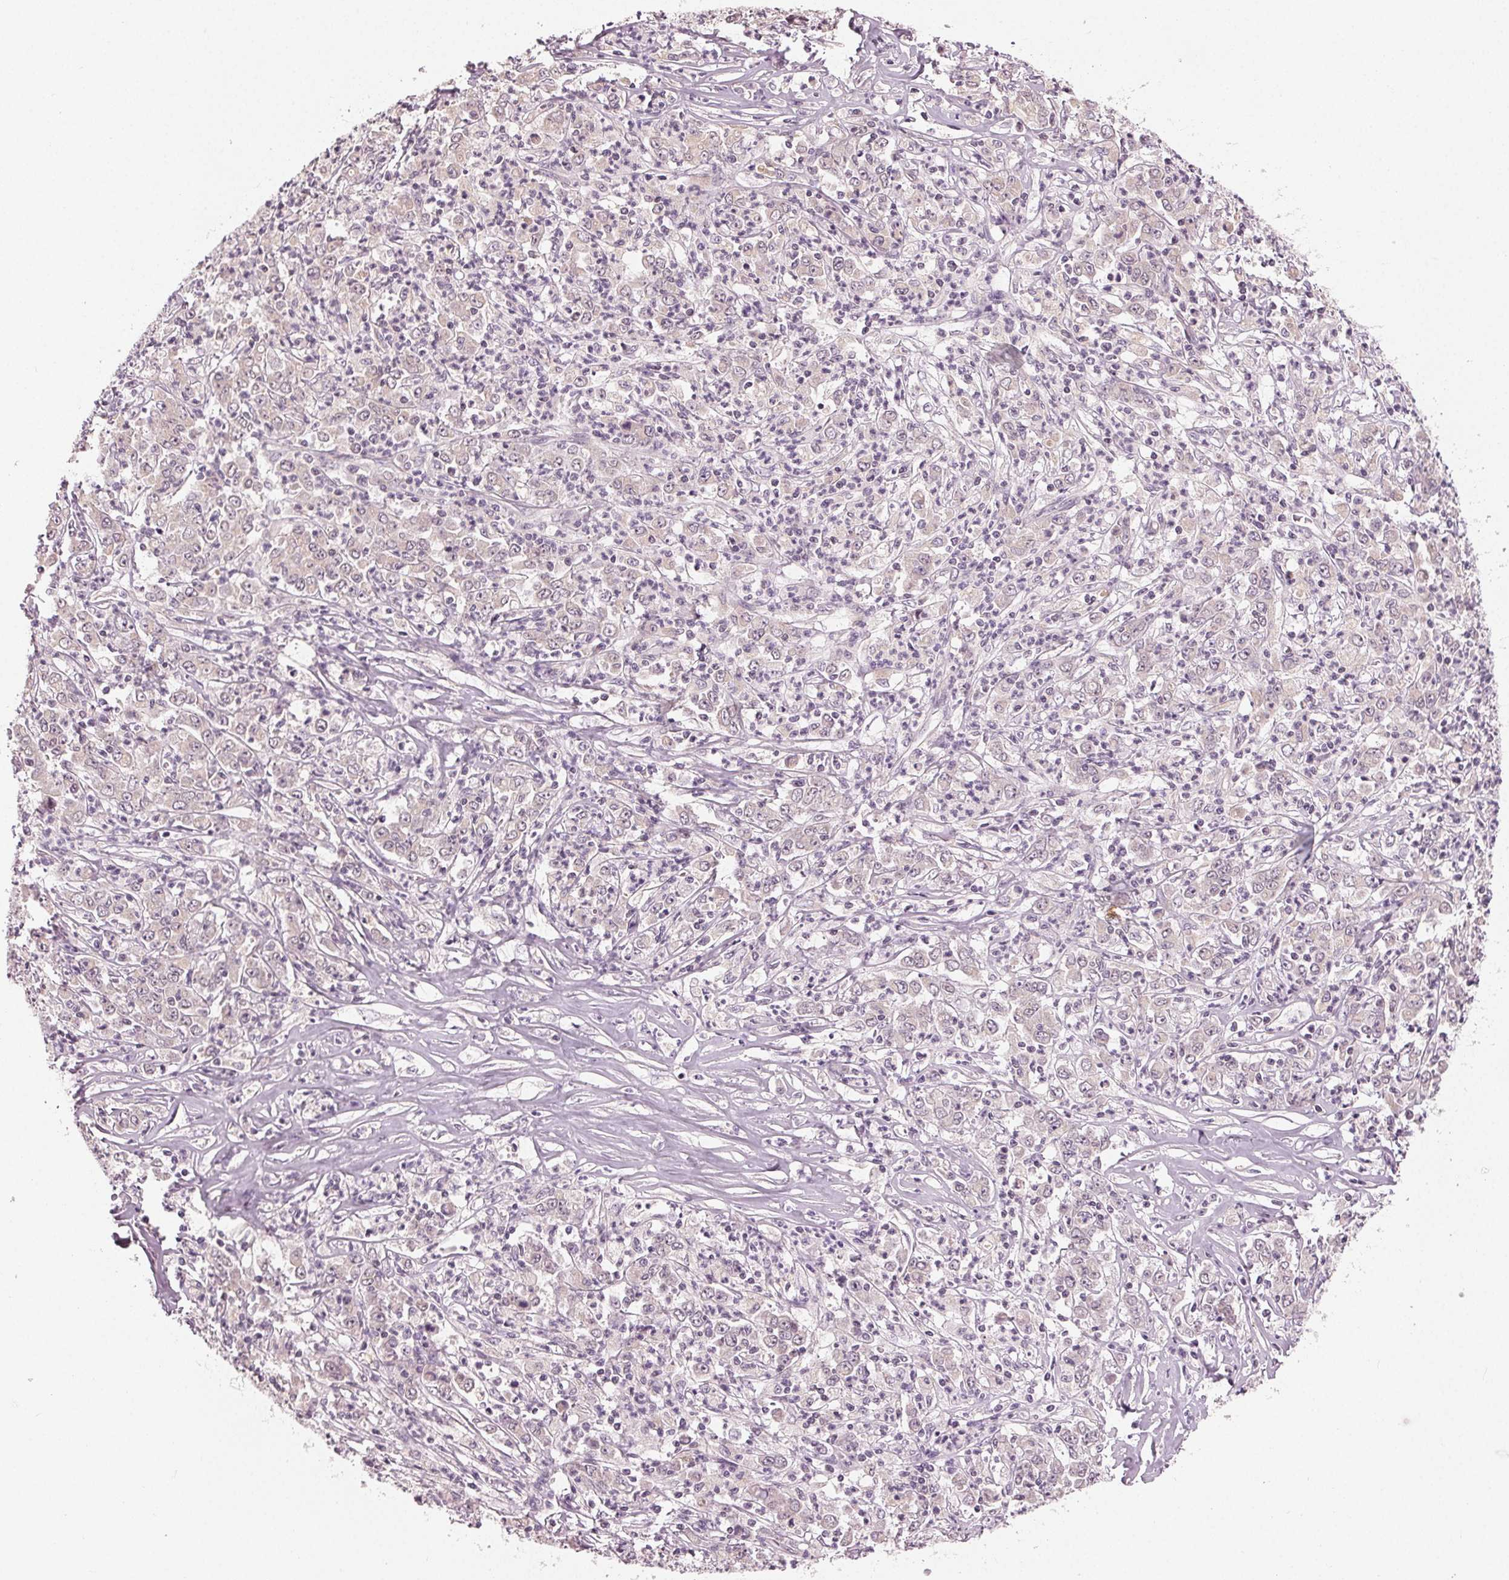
{"staining": {"intensity": "negative", "quantity": "none", "location": "none"}, "tissue": "stomach cancer", "cell_type": "Tumor cells", "image_type": "cancer", "snomed": [{"axis": "morphology", "description": "Adenocarcinoma, NOS"}, {"axis": "topography", "description": "Stomach, lower"}], "caption": "Tumor cells show no significant protein expression in stomach cancer (adenocarcinoma). (DAB immunohistochemistry (IHC), high magnification).", "gene": "ZNF605", "patient": {"sex": "female", "age": 71}}